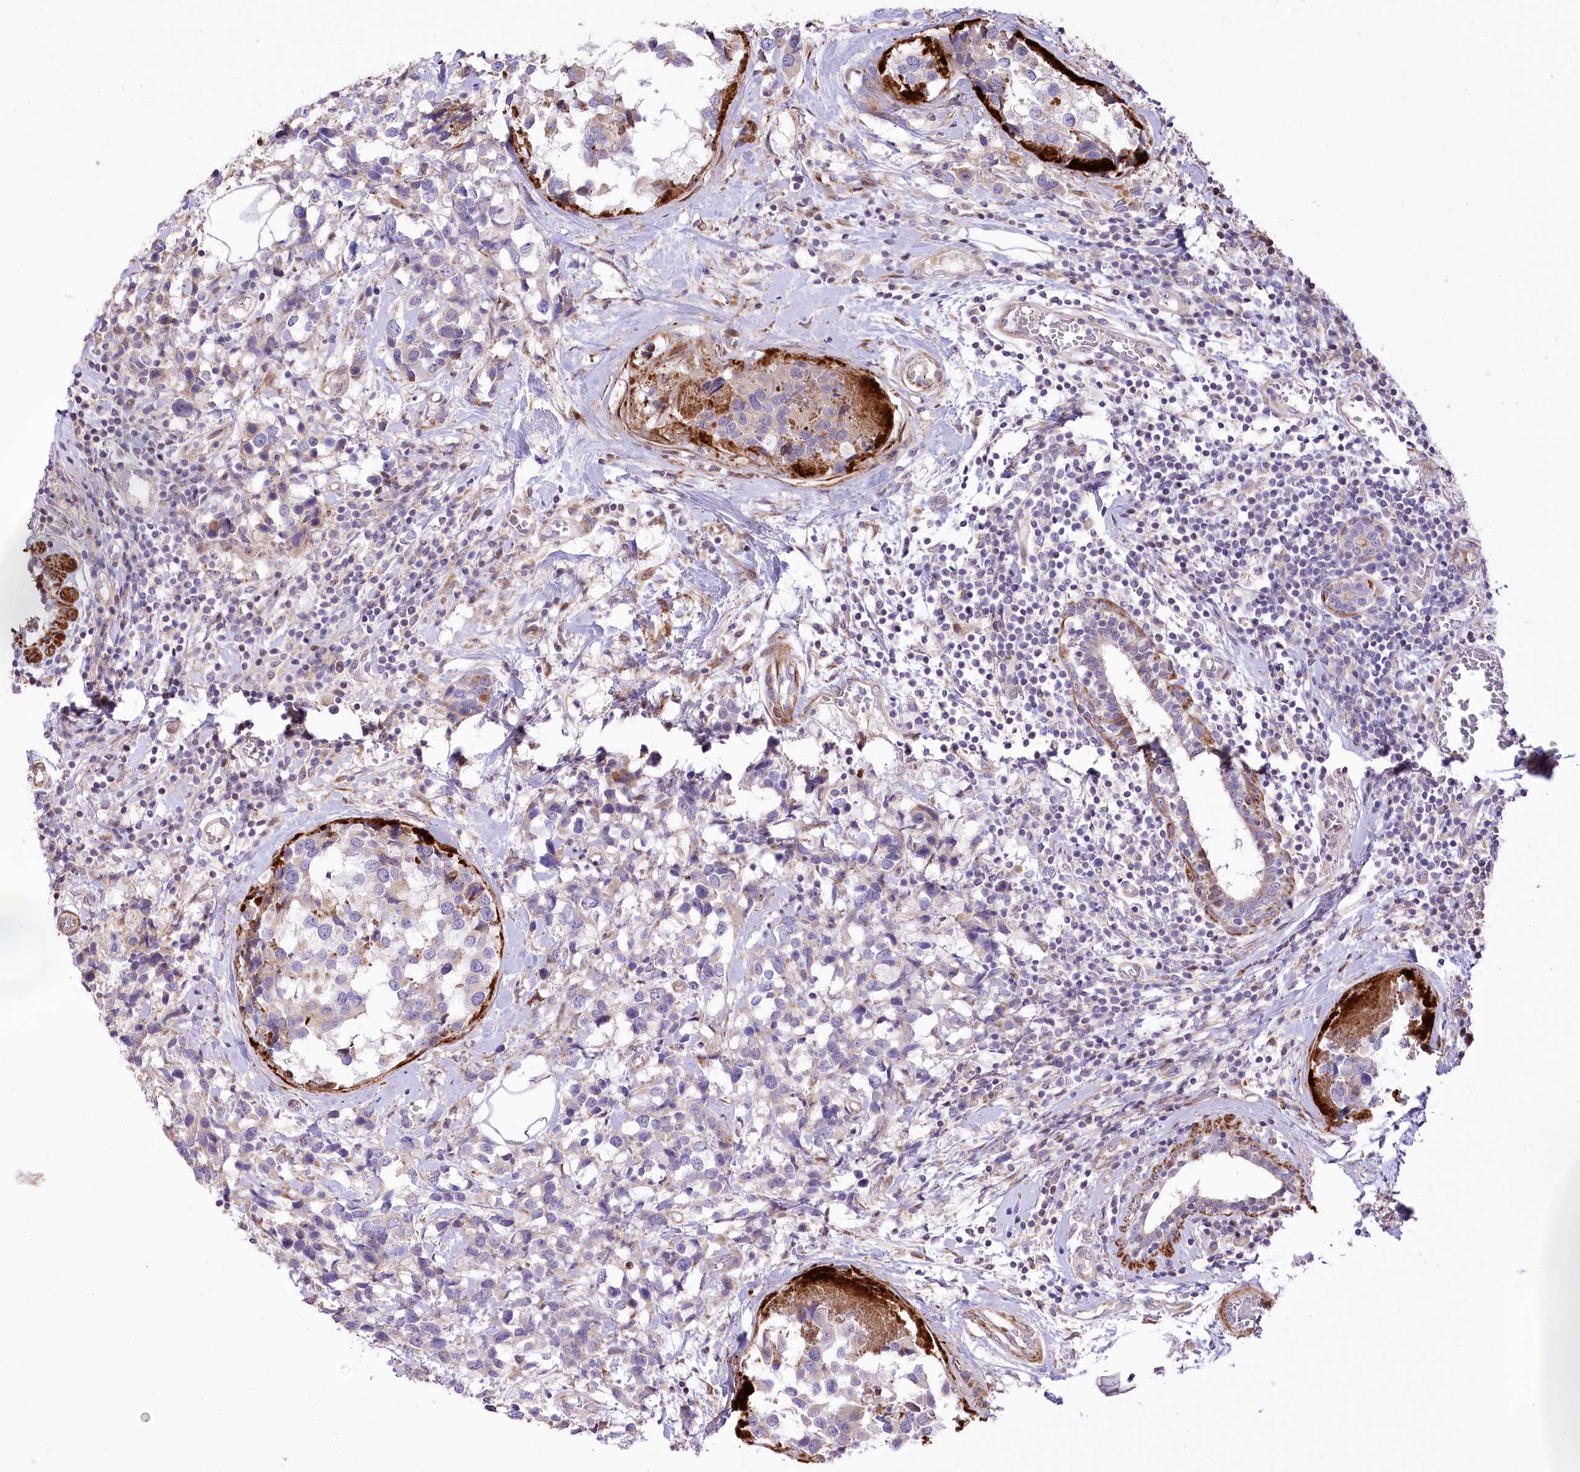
{"staining": {"intensity": "negative", "quantity": "none", "location": "none"}, "tissue": "breast cancer", "cell_type": "Tumor cells", "image_type": "cancer", "snomed": [{"axis": "morphology", "description": "Lobular carcinoma"}, {"axis": "topography", "description": "Breast"}], "caption": "High magnification brightfield microscopy of breast lobular carcinoma stained with DAB (3,3'-diaminobenzidine) (brown) and counterstained with hematoxylin (blue): tumor cells show no significant expression.", "gene": "RNF24", "patient": {"sex": "female", "age": 59}}